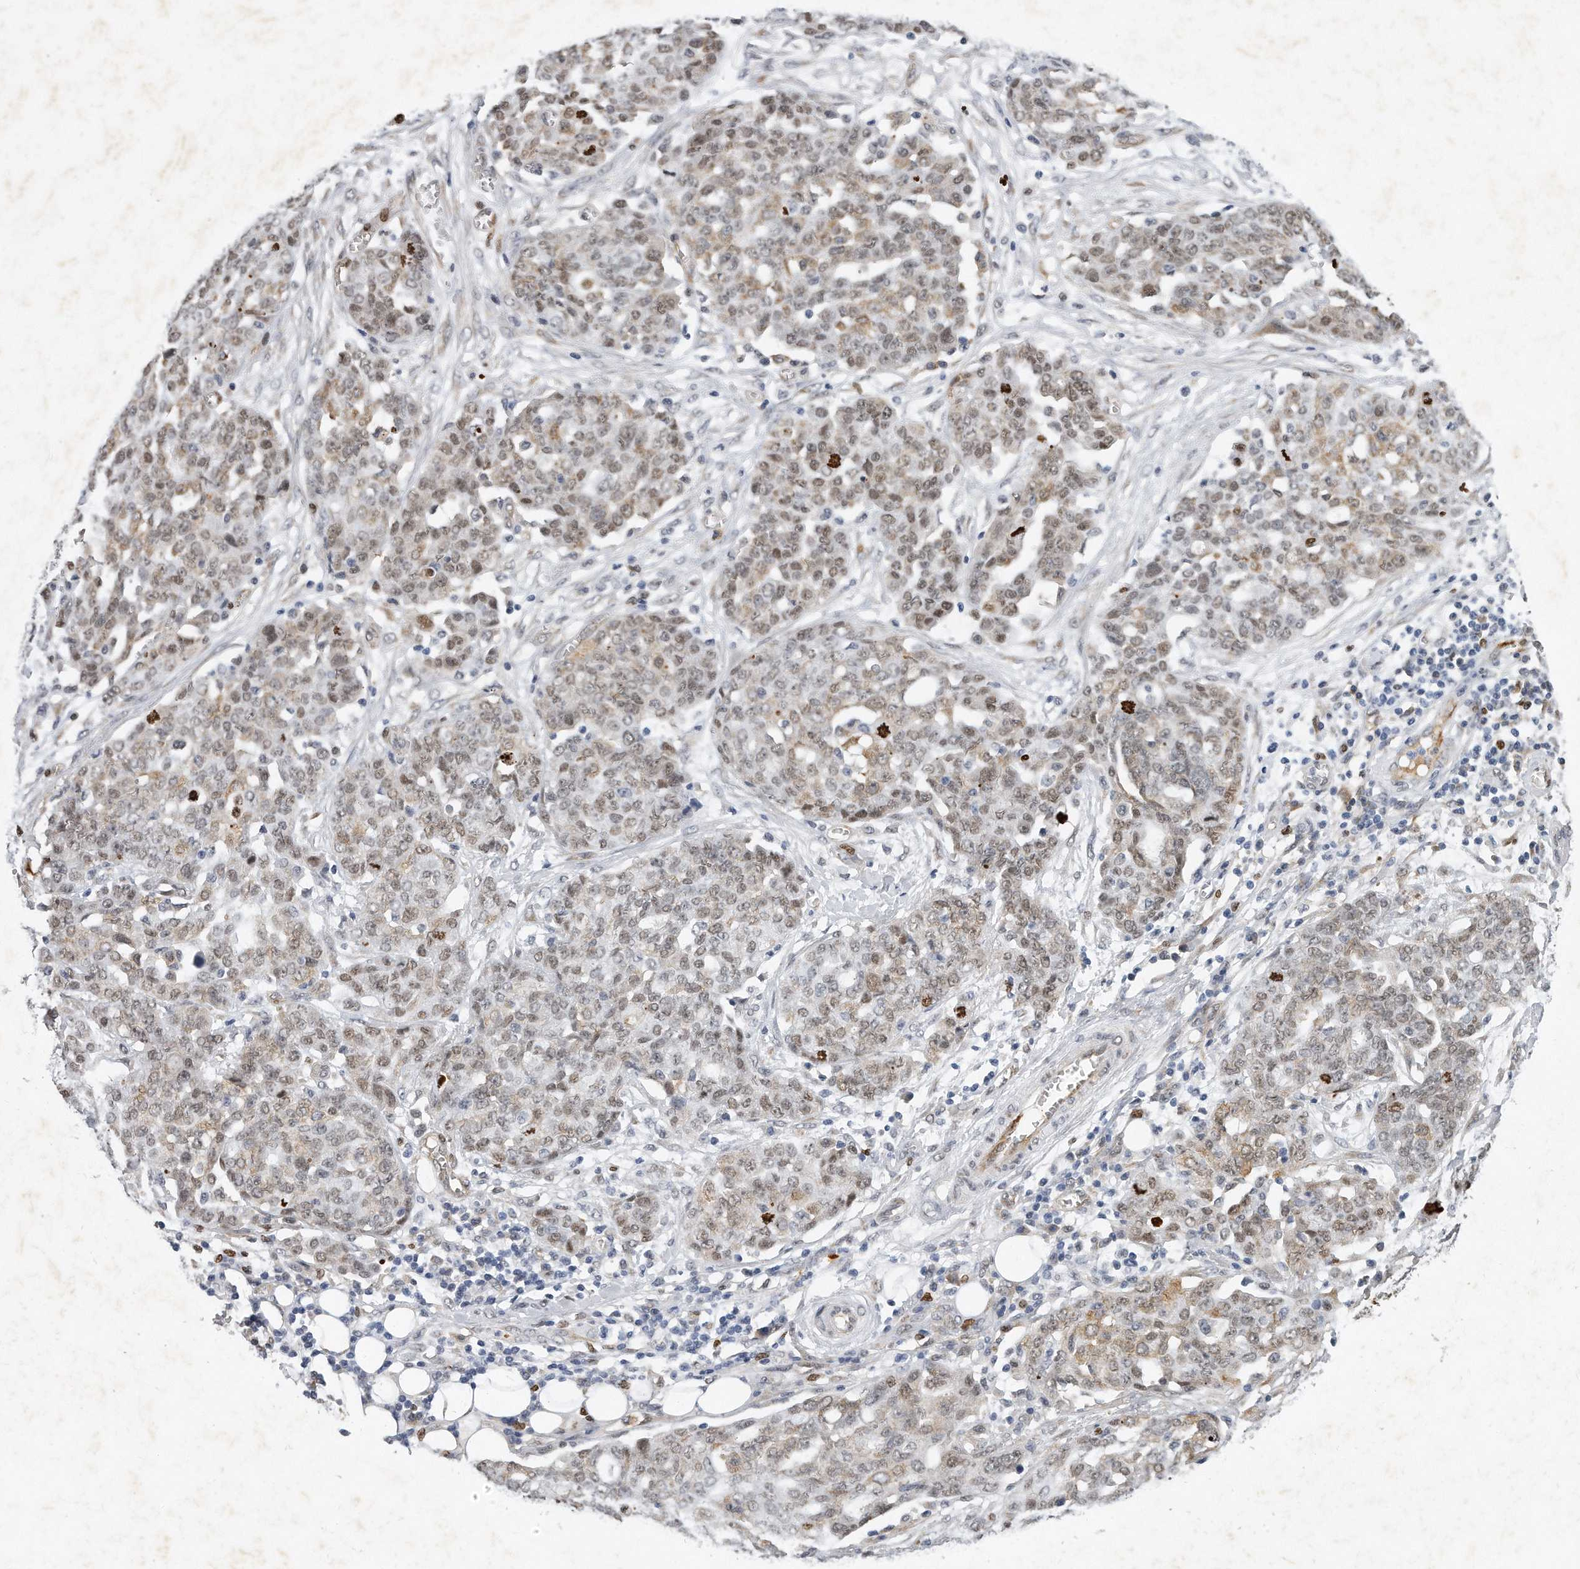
{"staining": {"intensity": "moderate", "quantity": ">75%", "location": "cytoplasmic/membranous,nuclear"}, "tissue": "ovarian cancer", "cell_type": "Tumor cells", "image_type": "cancer", "snomed": [{"axis": "morphology", "description": "Cystadenocarcinoma, serous, NOS"}, {"axis": "topography", "description": "Soft tissue"}, {"axis": "topography", "description": "Ovary"}], "caption": "Immunohistochemical staining of human ovarian cancer (serous cystadenocarcinoma) demonstrates moderate cytoplasmic/membranous and nuclear protein expression in about >75% of tumor cells. The protein is stained brown, and the nuclei are stained in blue (DAB (3,3'-diaminobenzidine) IHC with brightfield microscopy, high magnification).", "gene": "CTBP2", "patient": {"sex": "female", "age": 57}}